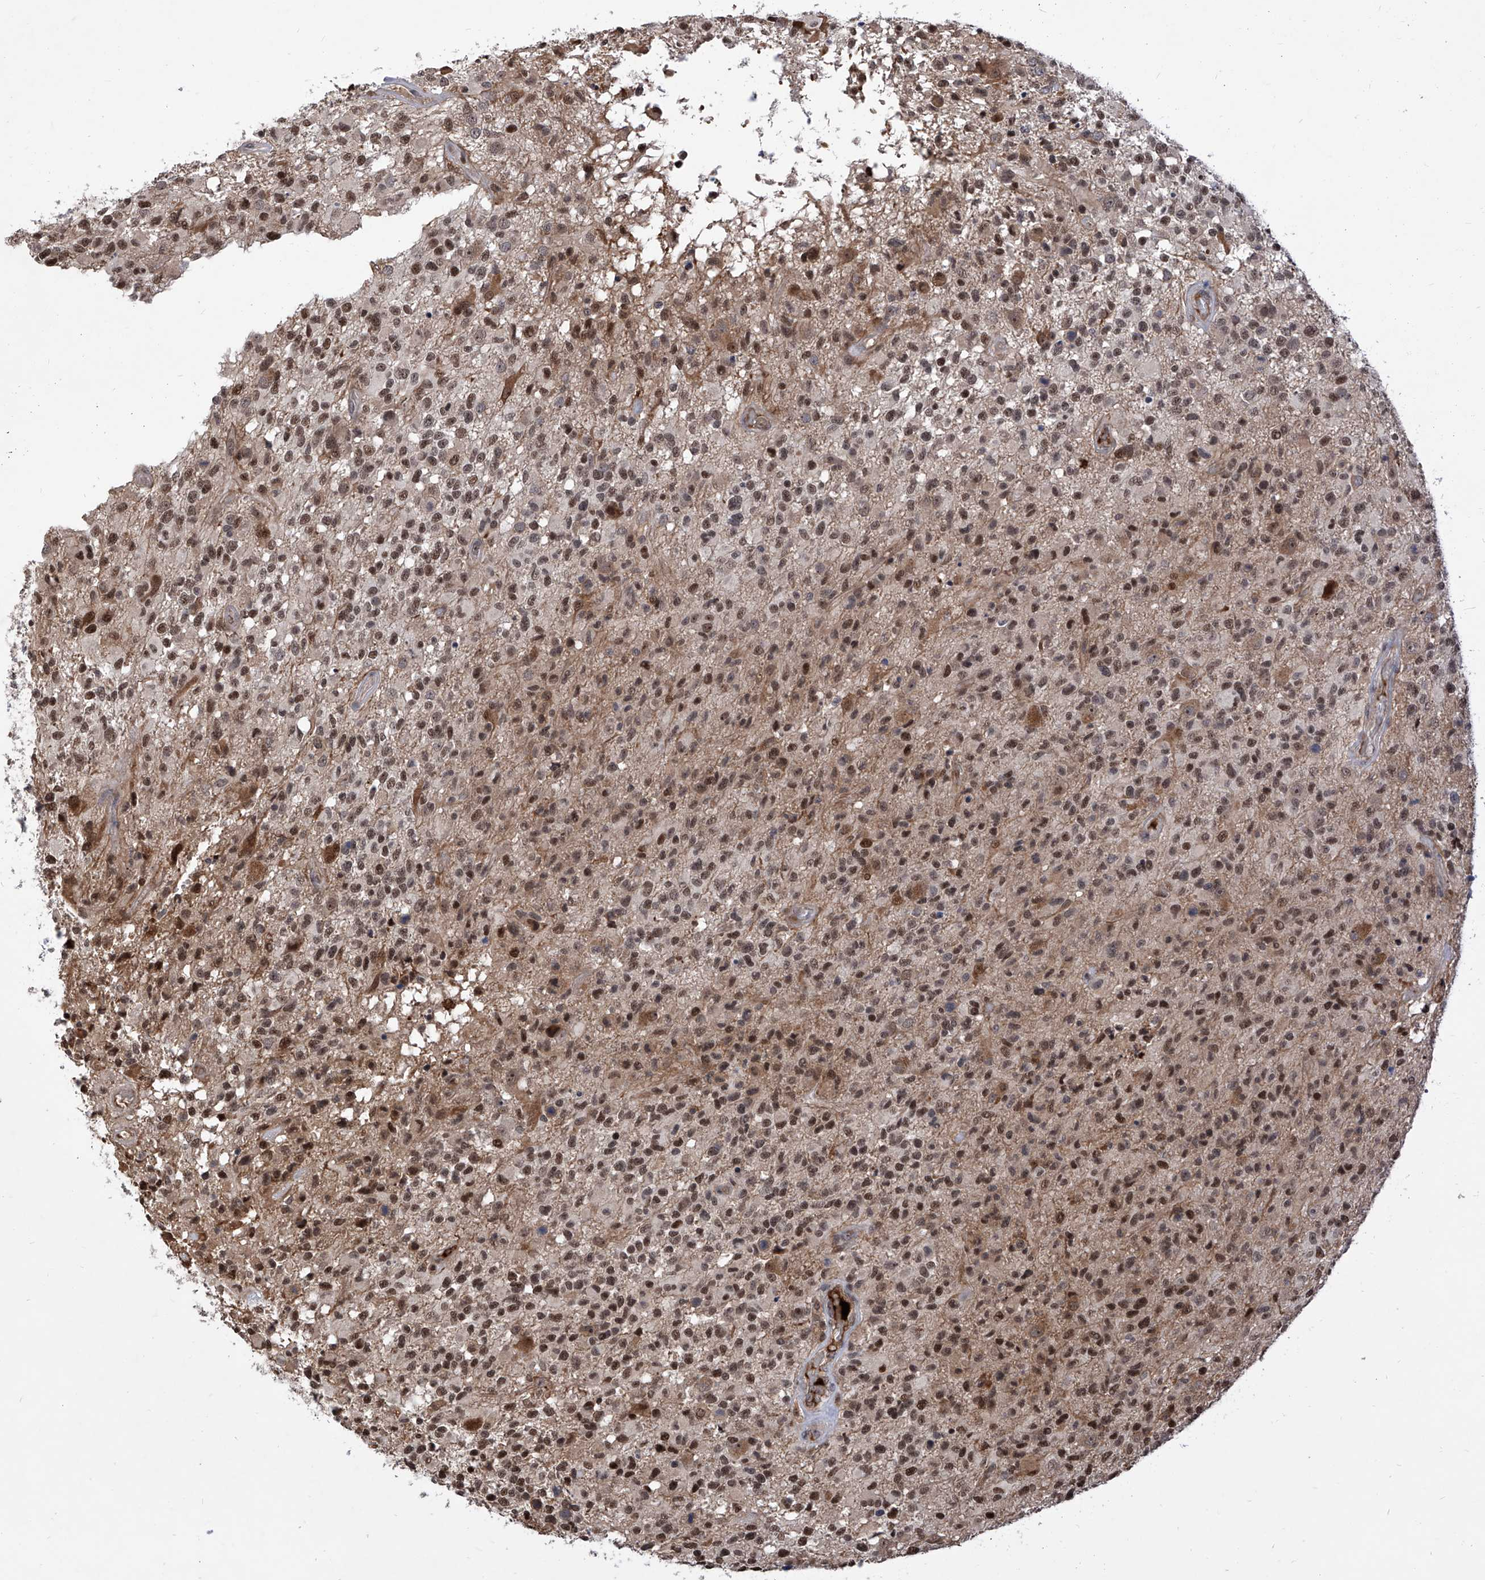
{"staining": {"intensity": "moderate", "quantity": ">75%", "location": "nuclear"}, "tissue": "glioma", "cell_type": "Tumor cells", "image_type": "cancer", "snomed": [{"axis": "morphology", "description": "Glioma, malignant, High grade"}, {"axis": "morphology", "description": "Glioblastoma, NOS"}, {"axis": "topography", "description": "Brain"}], "caption": "The immunohistochemical stain highlights moderate nuclear positivity in tumor cells of glioma tissue. The staining was performed using DAB (3,3'-diaminobenzidine) to visualize the protein expression in brown, while the nuclei were stained in blue with hematoxylin (Magnification: 20x).", "gene": "LGR4", "patient": {"sex": "male", "age": 60}}